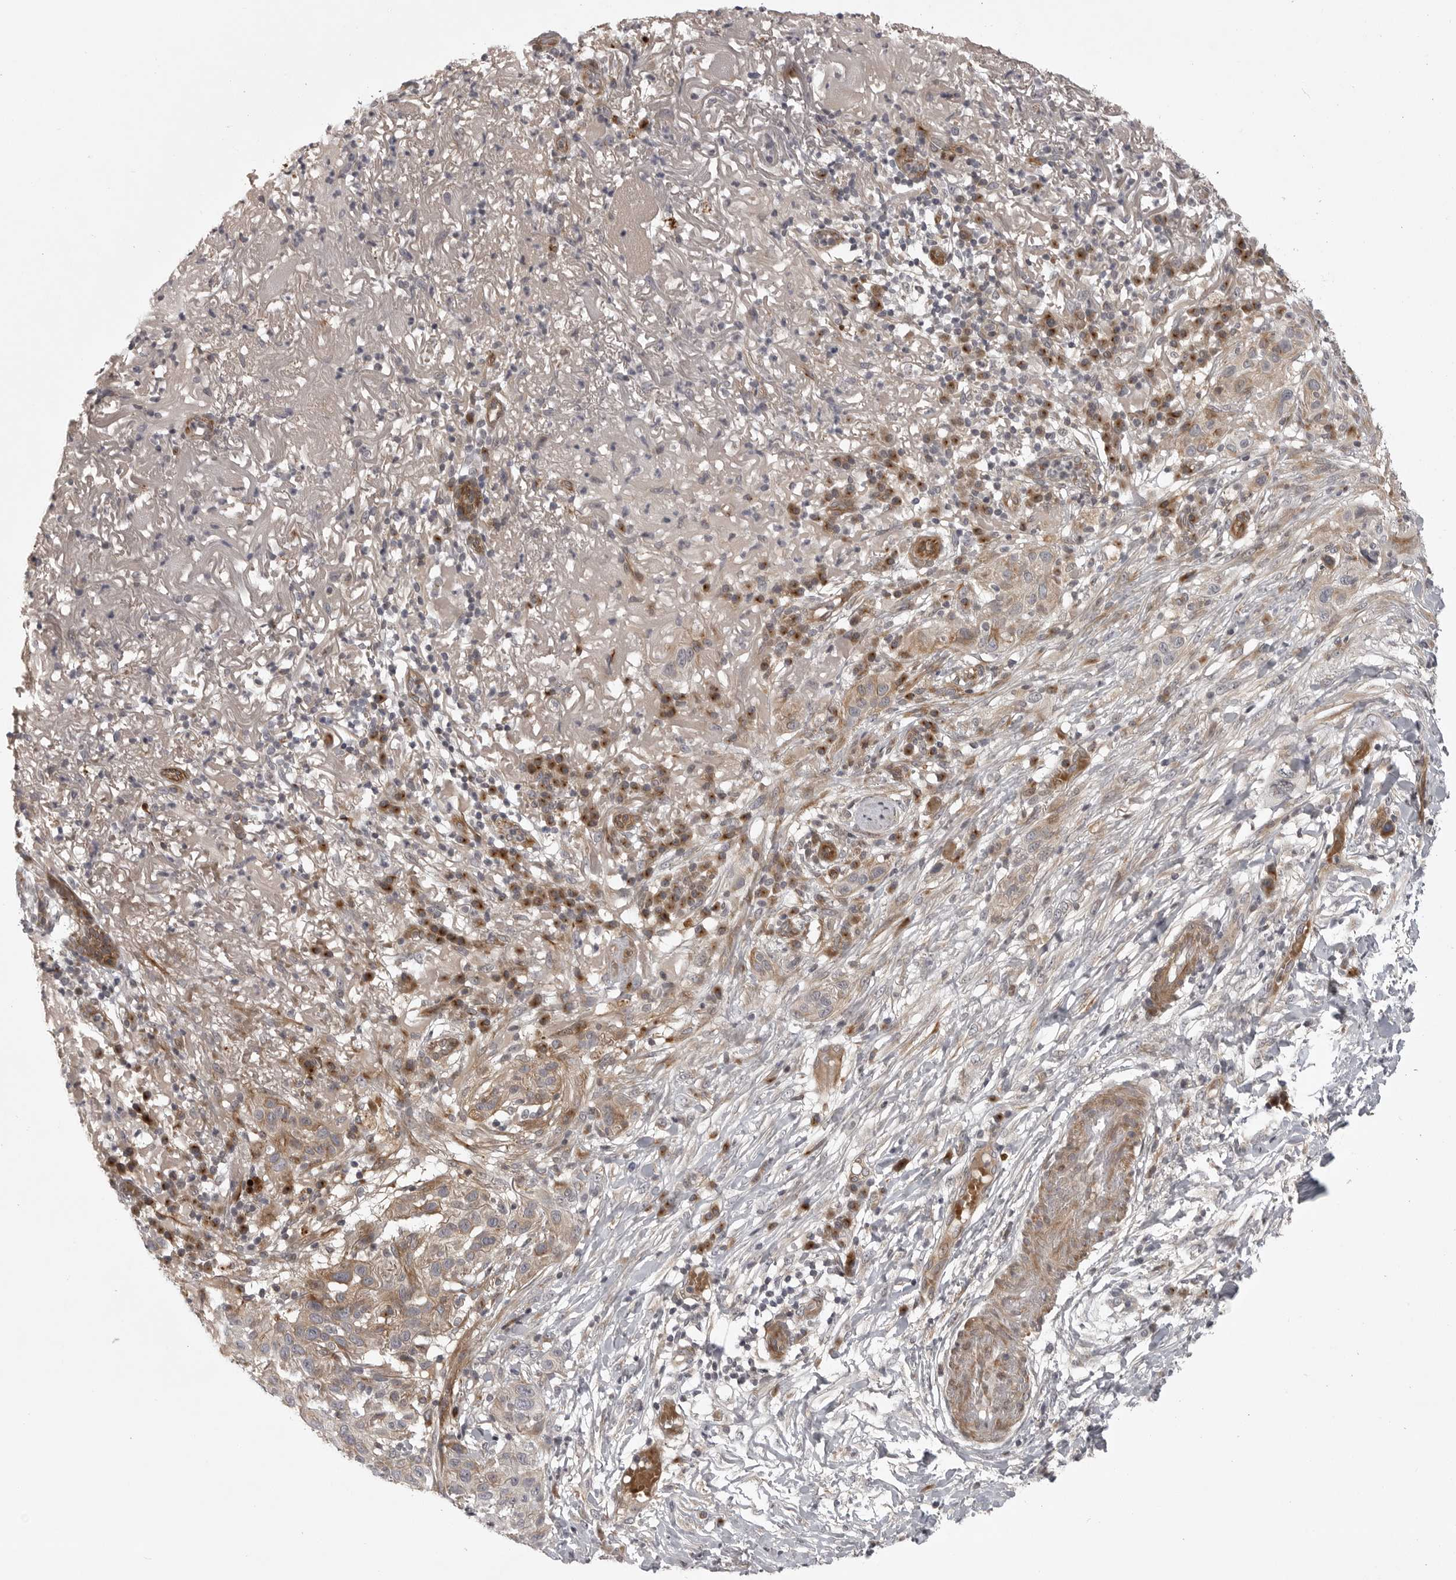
{"staining": {"intensity": "moderate", "quantity": "25%-75%", "location": "cytoplasmic/membranous"}, "tissue": "skin cancer", "cell_type": "Tumor cells", "image_type": "cancer", "snomed": [{"axis": "morphology", "description": "Normal tissue, NOS"}, {"axis": "morphology", "description": "Squamous cell carcinoma, NOS"}, {"axis": "topography", "description": "Skin"}], "caption": "This is an image of immunohistochemistry (IHC) staining of squamous cell carcinoma (skin), which shows moderate staining in the cytoplasmic/membranous of tumor cells.", "gene": "CD300LD", "patient": {"sex": "female", "age": 96}}